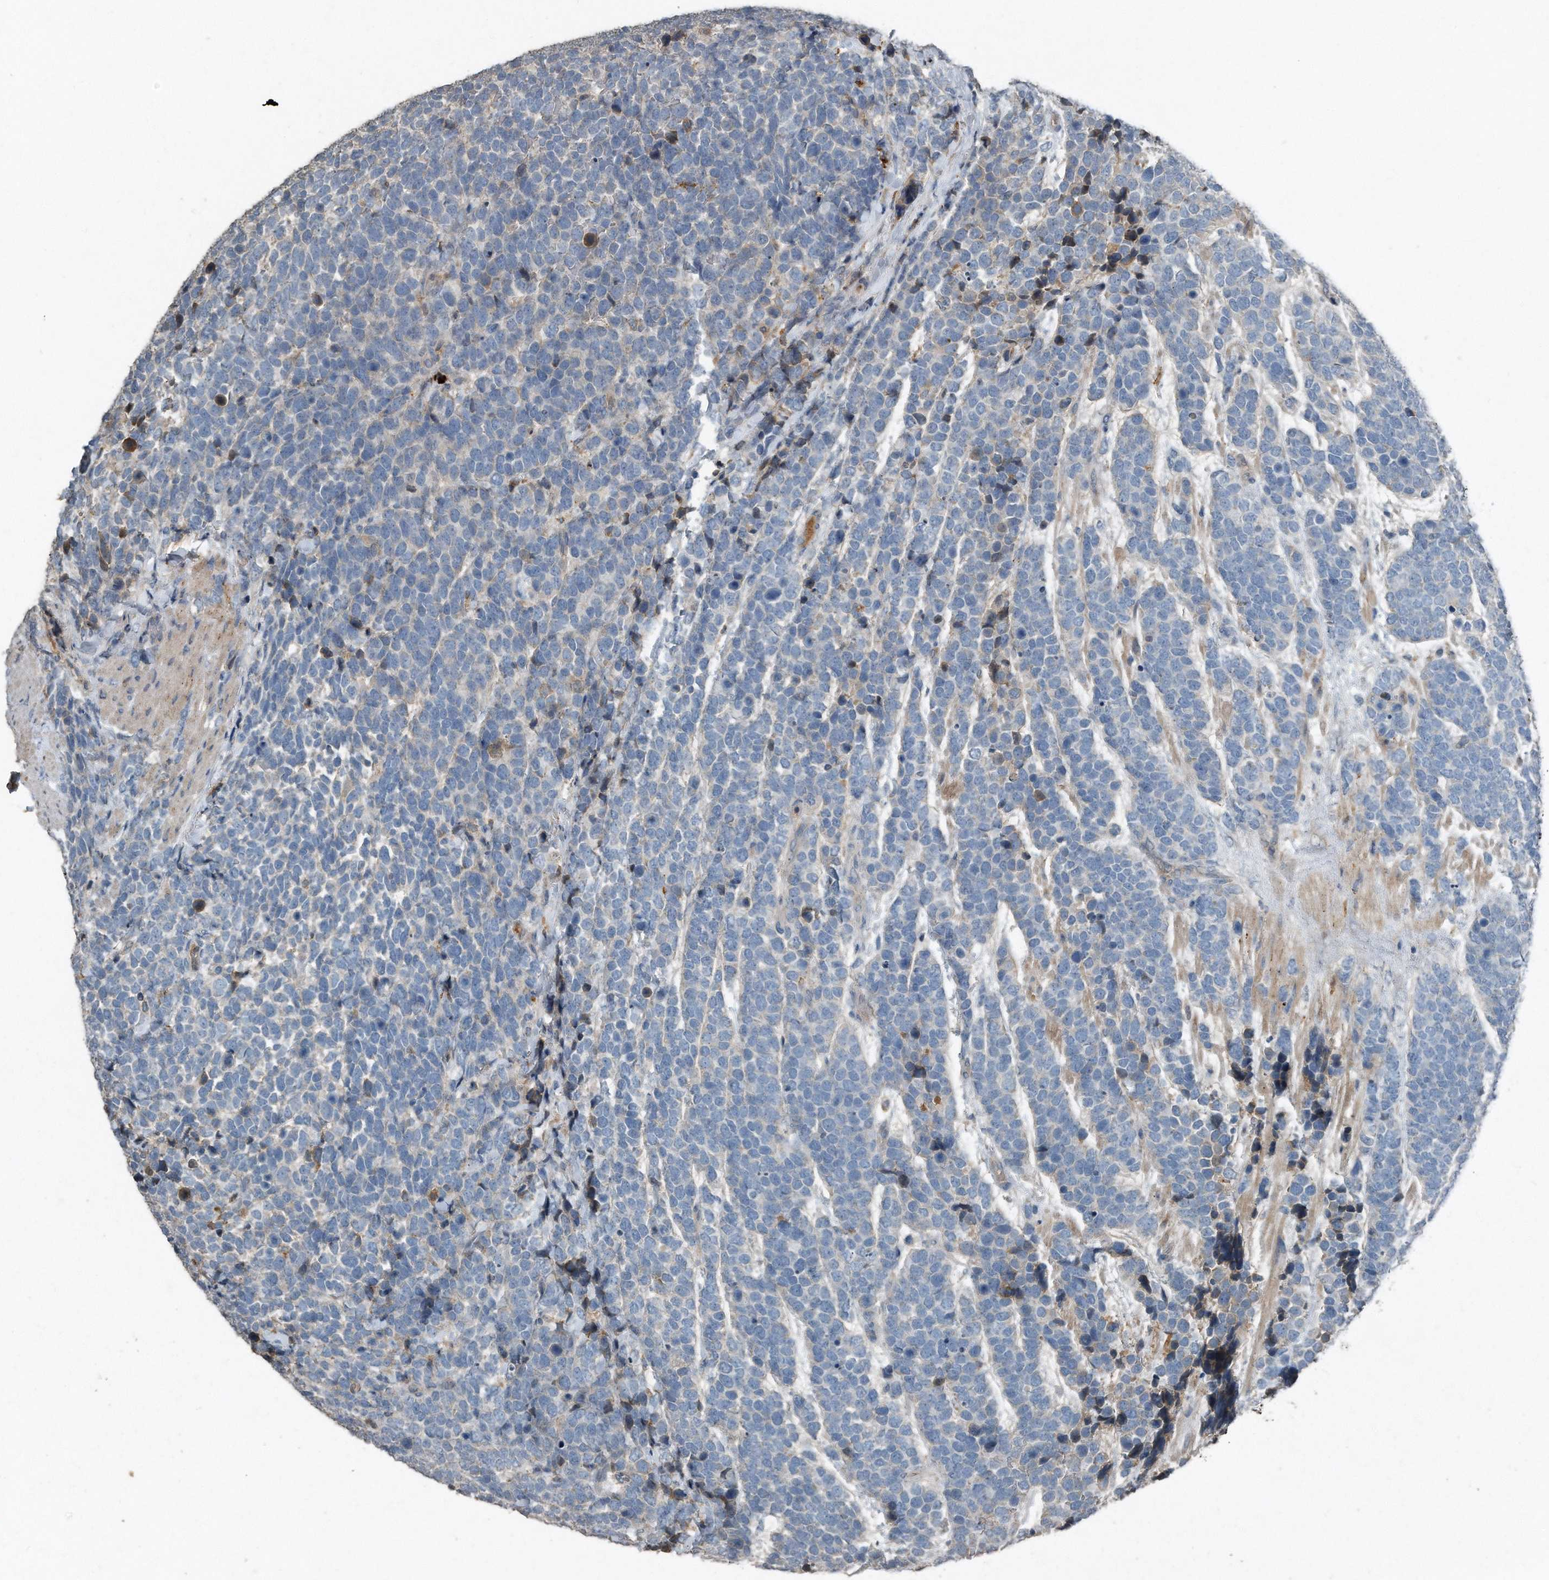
{"staining": {"intensity": "negative", "quantity": "none", "location": "none"}, "tissue": "urothelial cancer", "cell_type": "Tumor cells", "image_type": "cancer", "snomed": [{"axis": "morphology", "description": "Urothelial carcinoma, High grade"}, {"axis": "topography", "description": "Urinary bladder"}], "caption": "IHC image of neoplastic tissue: human urothelial carcinoma (high-grade) stained with DAB (3,3'-diaminobenzidine) exhibits no significant protein staining in tumor cells.", "gene": "C9", "patient": {"sex": "female", "age": 82}}